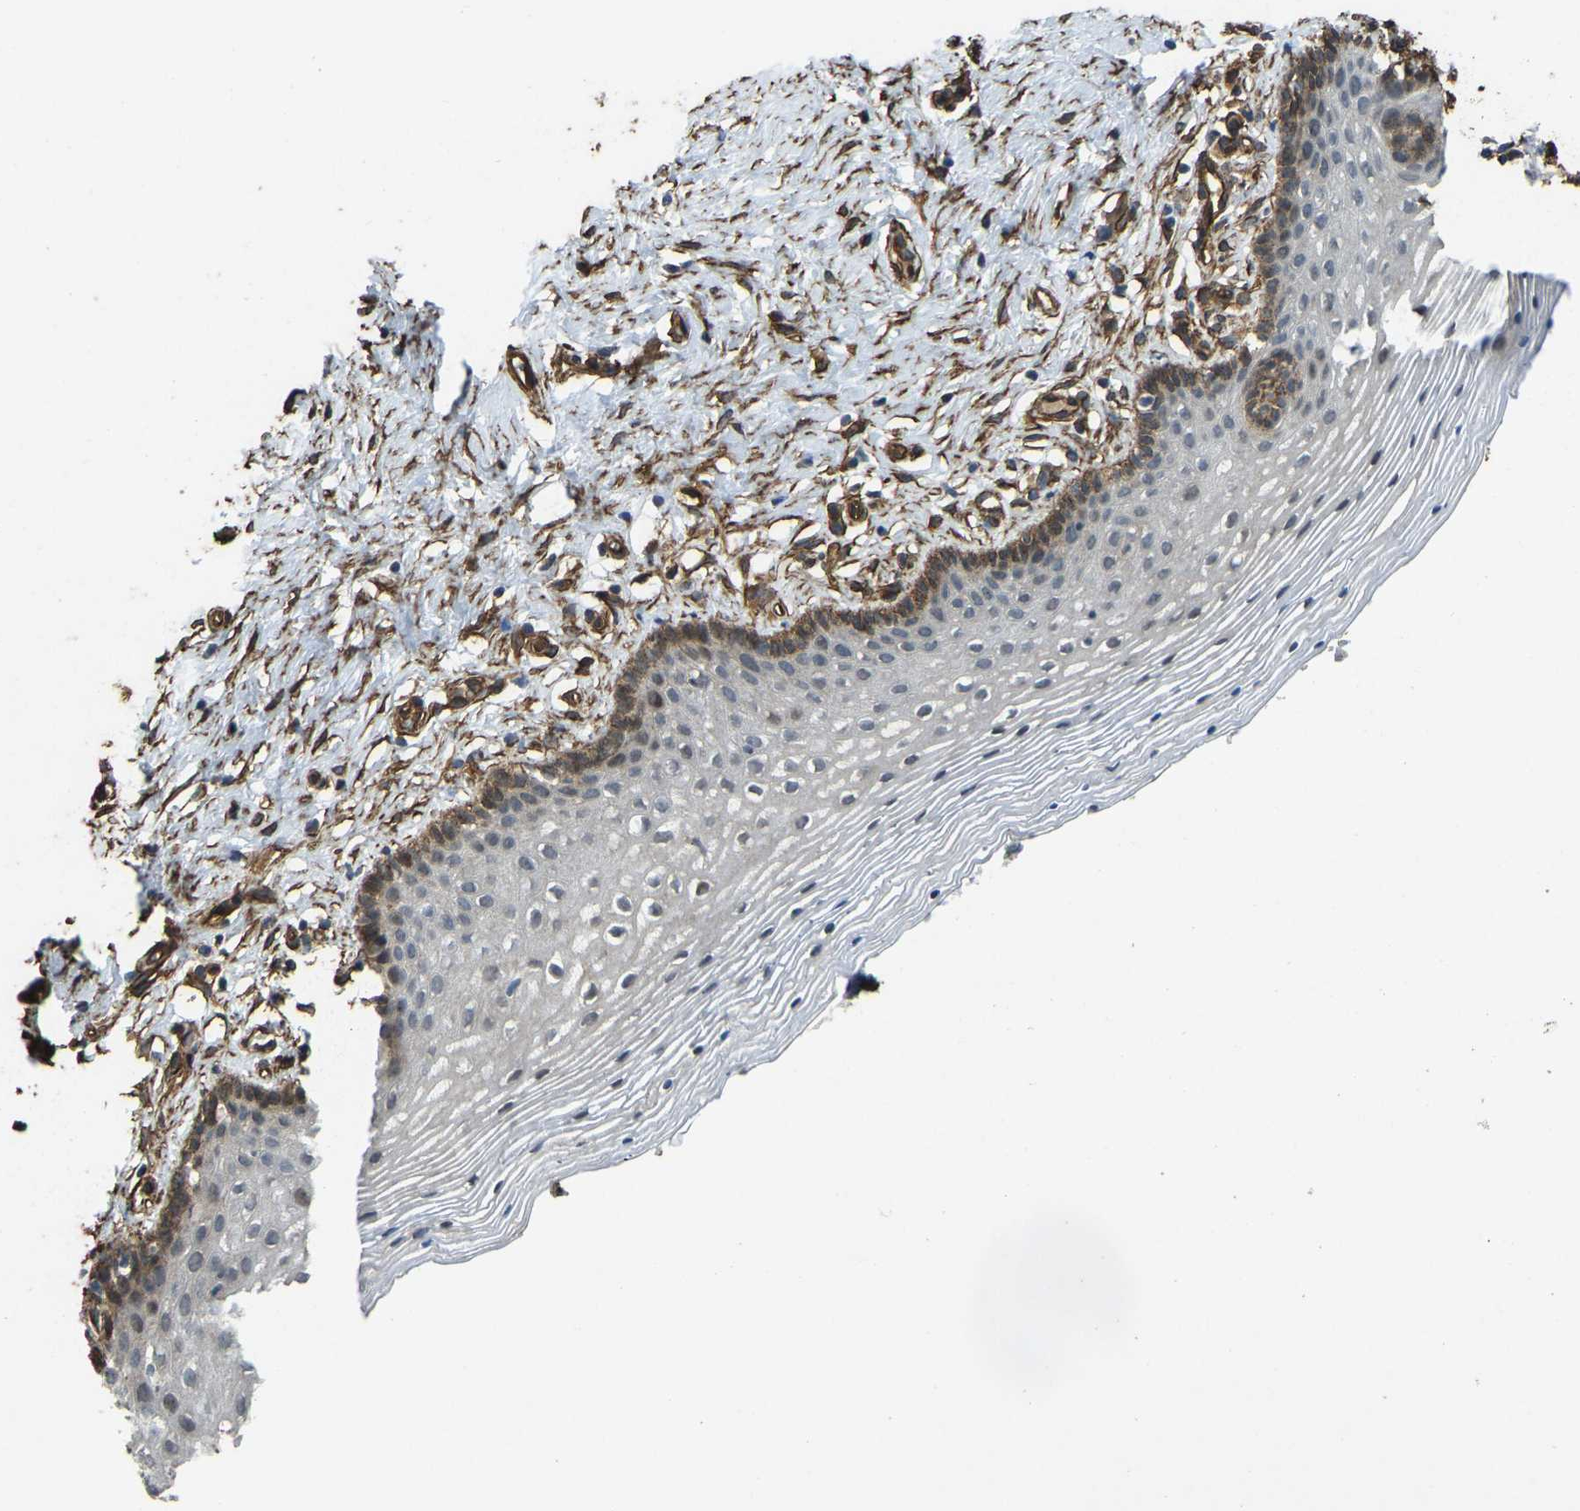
{"staining": {"intensity": "moderate", "quantity": "<25%", "location": "cytoplasmic/membranous"}, "tissue": "vagina", "cell_type": "Squamous epithelial cells", "image_type": "normal", "snomed": [{"axis": "morphology", "description": "Normal tissue, NOS"}, {"axis": "topography", "description": "Vagina"}], "caption": "Protein staining exhibits moderate cytoplasmic/membranous expression in about <25% of squamous epithelial cells in benign vagina.", "gene": "NMB", "patient": {"sex": "female", "age": 32}}